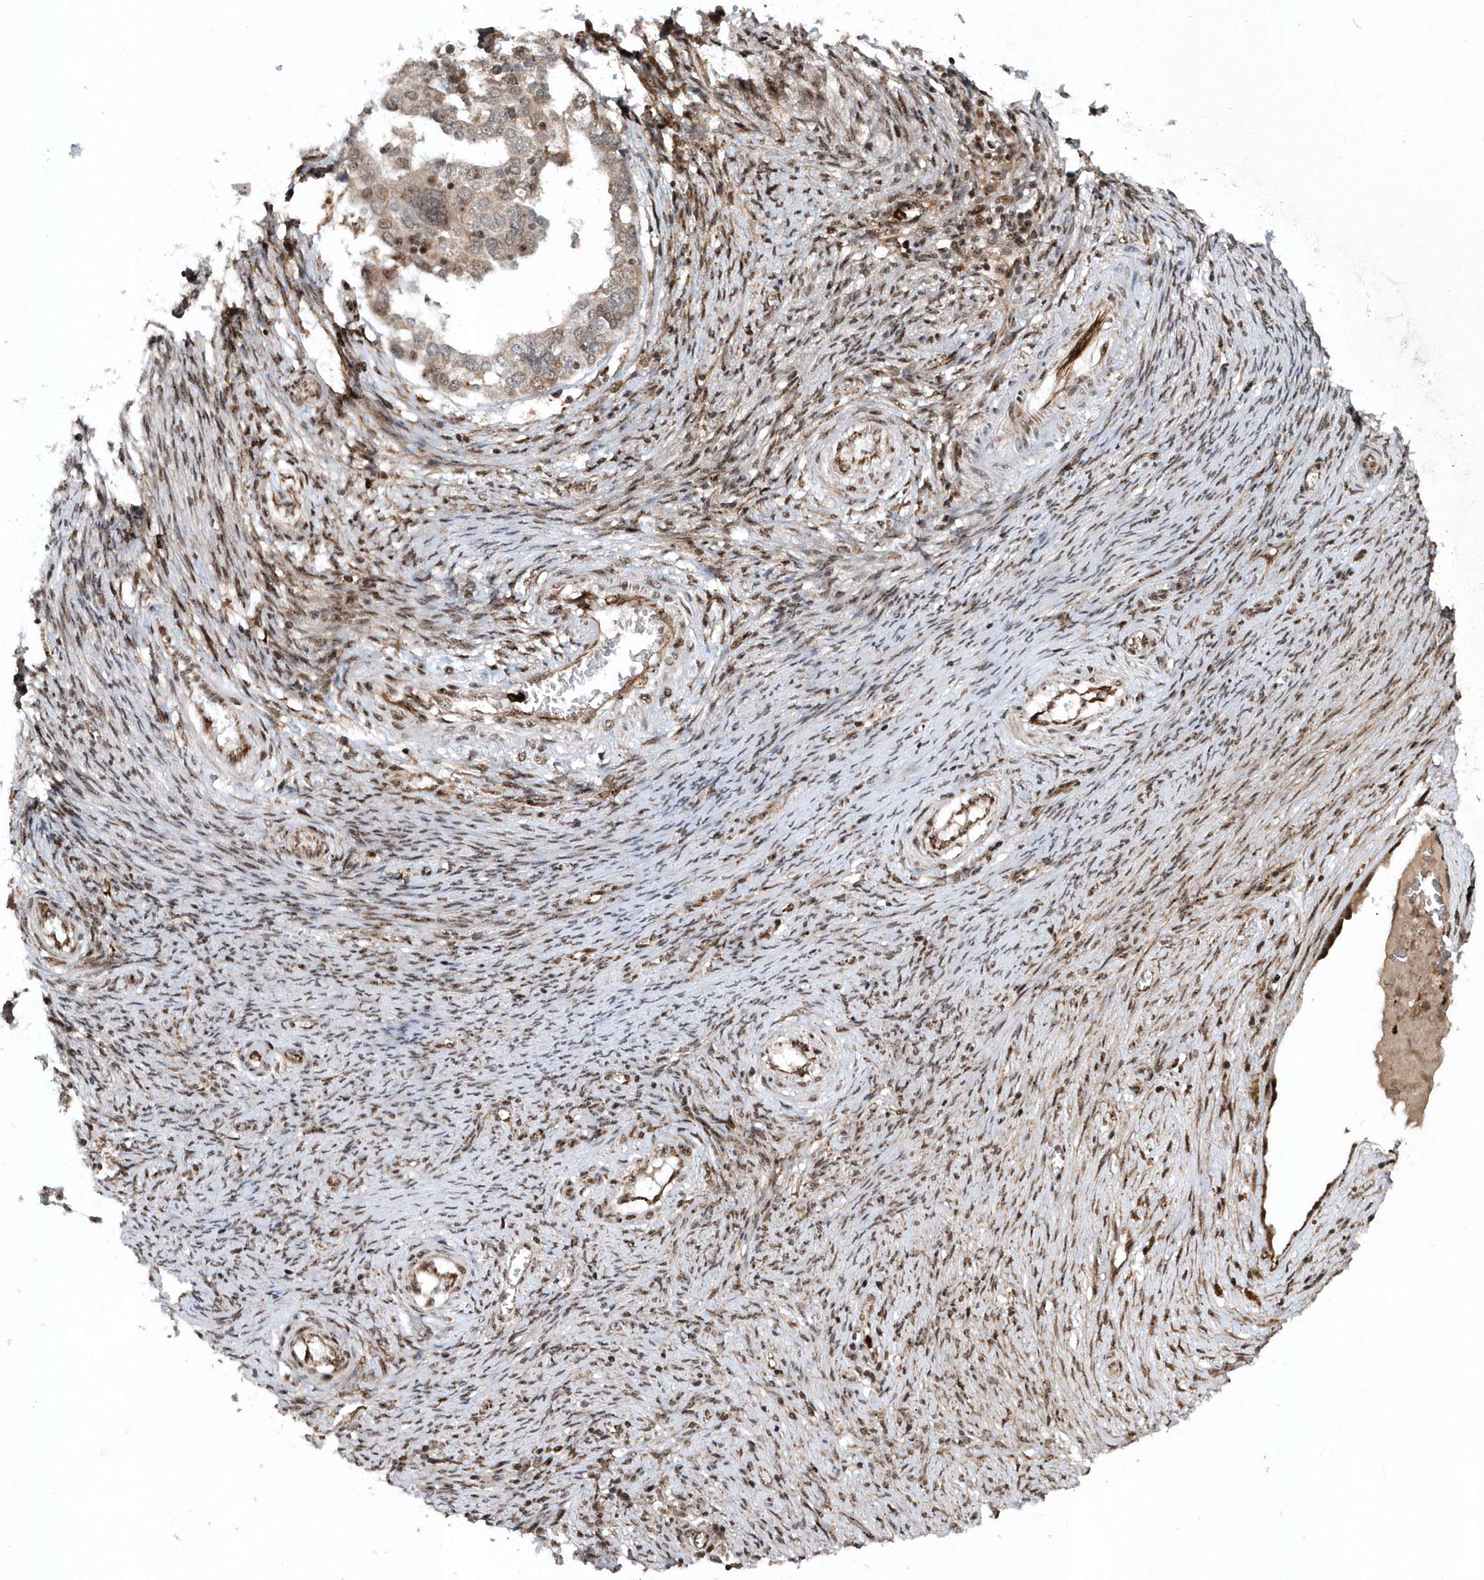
{"staining": {"intensity": "moderate", "quantity": ">75%", "location": "cytoplasmic/membranous,nuclear"}, "tissue": "ovarian cancer", "cell_type": "Tumor cells", "image_type": "cancer", "snomed": [{"axis": "morphology", "description": "Cystadenocarcinoma, serous, NOS"}, {"axis": "topography", "description": "Ovary"}], "caption": "Ovarian cancer was stained to show a protein in brown. There is medium levels of moderate cytoplasmic/membranous and nuclear positivity in about >75% of tumor cells. The protein of interest is shown in brown color, while the nuclei are stained blue.", "gene": "SOWAHB", "patient": {"sex": "female", "age": 44}}